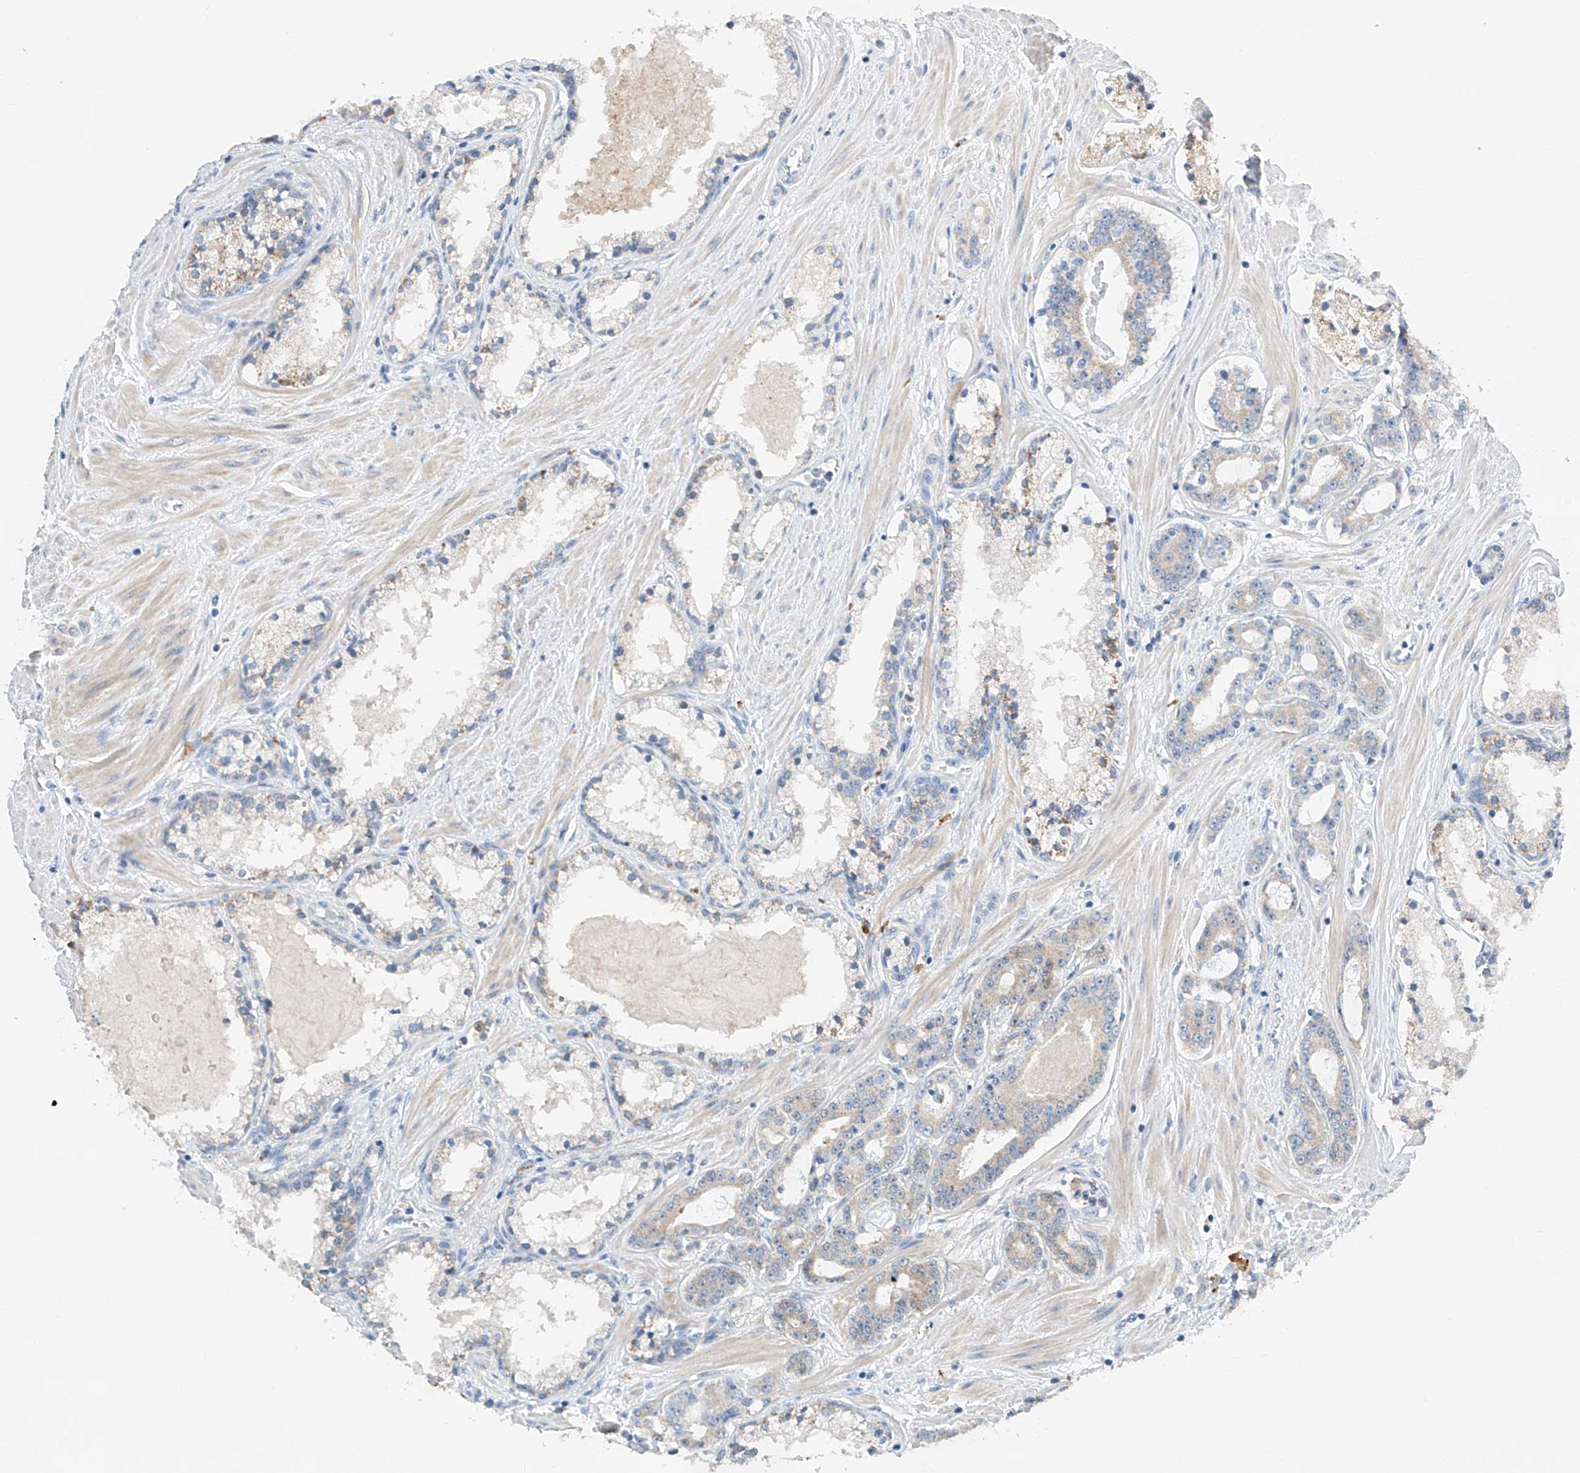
{"staining": {"intensity": "weak", "quantity": "25%-75%", "location": "cytoplasmic/membranous"}, "tissue": "prostate cancer", "cell_type": "Tumor cells", "image_type": "cancer", "snomed": [{"axis": "morphology", "description": "Adenocarcinoma, High grade"}, {"axis": "topography", "description": "Prostate"}], "caption": "Prostate cancer (high-grade adenocarcinoma) stained with a protein marker reveals weak staining in tumor cells.", "gene": "GPC4", "patient": {"sex": "male", "age": 58}}